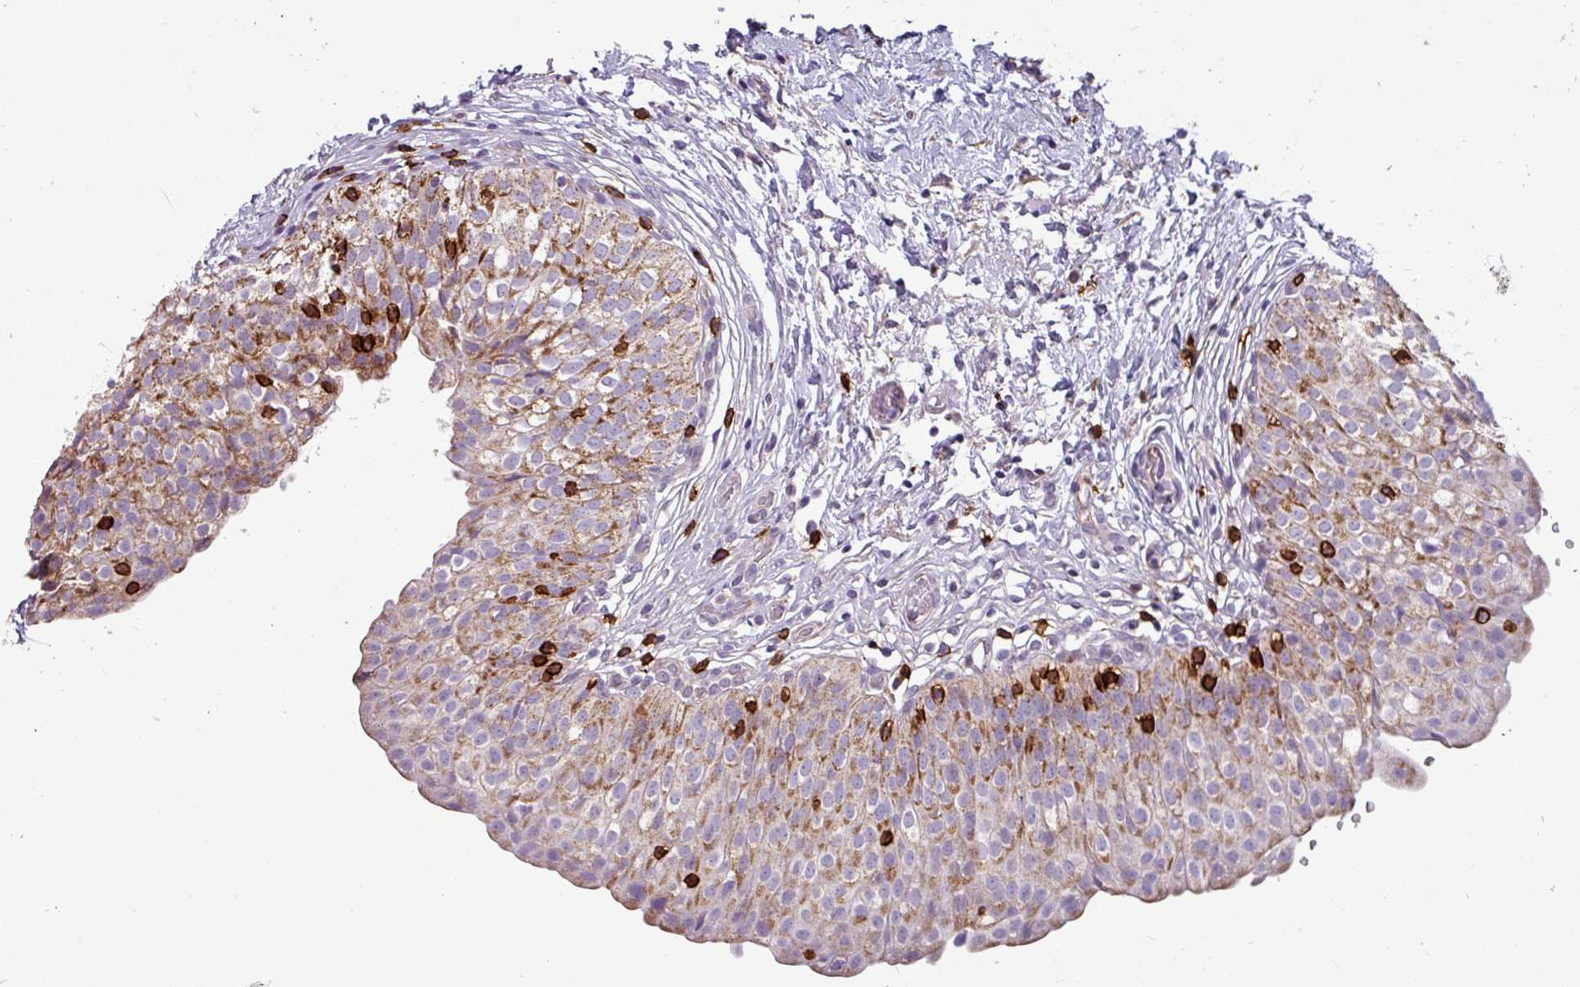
{"staining": {"intensity": "moderate", "quantity": ">75%", "location": "cytoplasmic/membranous"}, "tissue": "urinary bladder", "cell_type": "Urothelial cells", "image_type": "normal", "snomed": [{"axis": "morphology", "description": "Normal tissue, NOS"}, {"axis": "topography", "description": "Urinary bladder"}], "caption": "Urothelial cells exhibit medium levels of moderate cytoplasmic/membranous expression in approximately >75% of cells in unremarkable human urinary bladder.", "gene": "CD8A", "patient": {"sex": "male", "age": 55}}